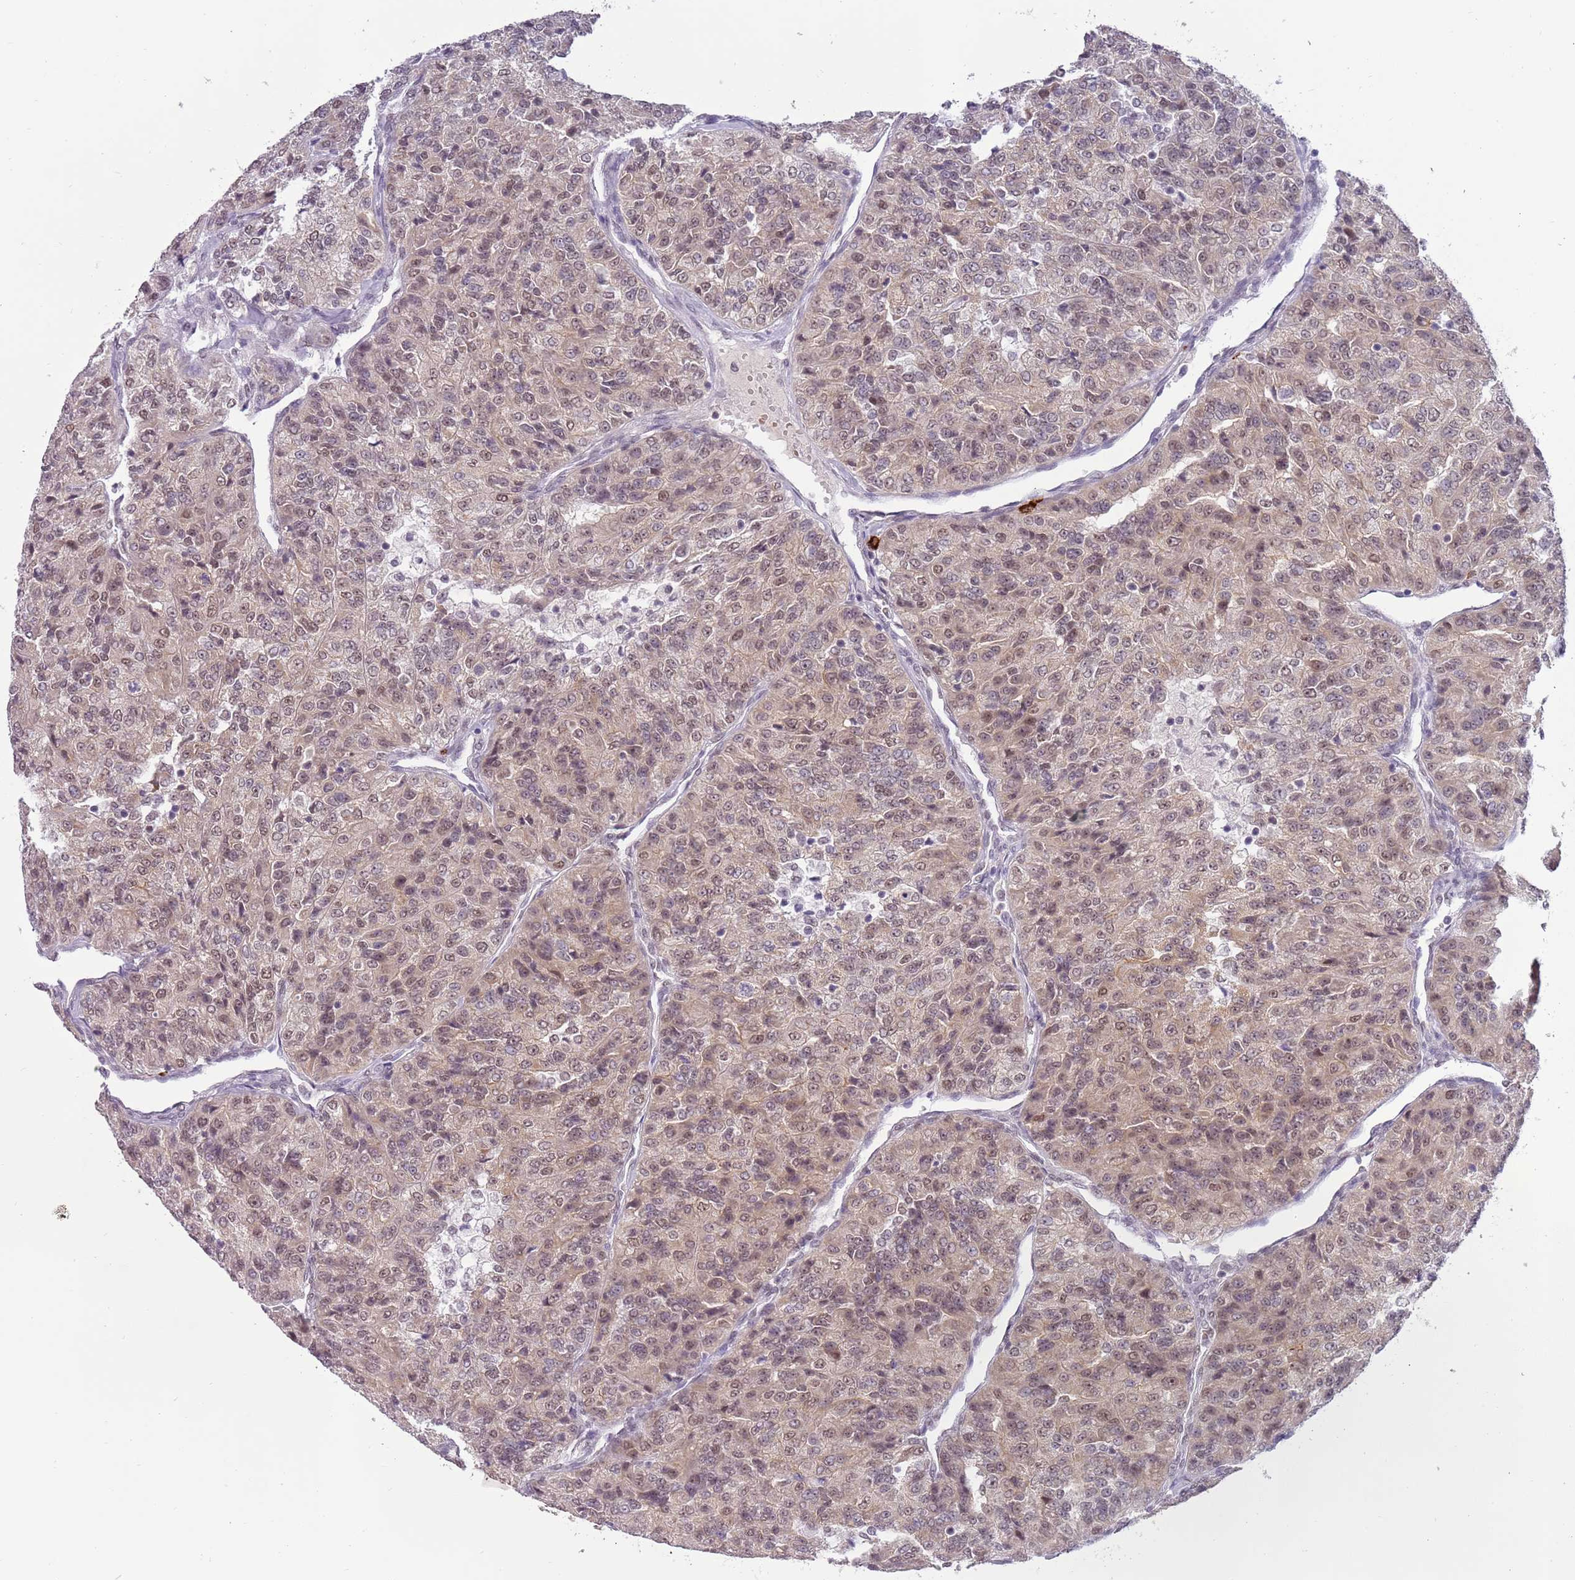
{"staining": {"intensity": "weak", "quantity": "25%-75%", "location": "nuclear"}, "tissue": "renal cancer", "cell_type": "Tumor cells", "image_type": "cancer", "snomed": [{"axis": "morphology", "description": "Adenocarcinoma, NOS"}, {"axis": "topography", "description": "Kidney"}], "caption": "About 25%-75% of tumor cells in human renal cancer show weak nuclear protein expression as visualized by brown immunohistochemical staining.", "gene": "FAM120AOS", "patient": {"sex": "female", "age": 63}}